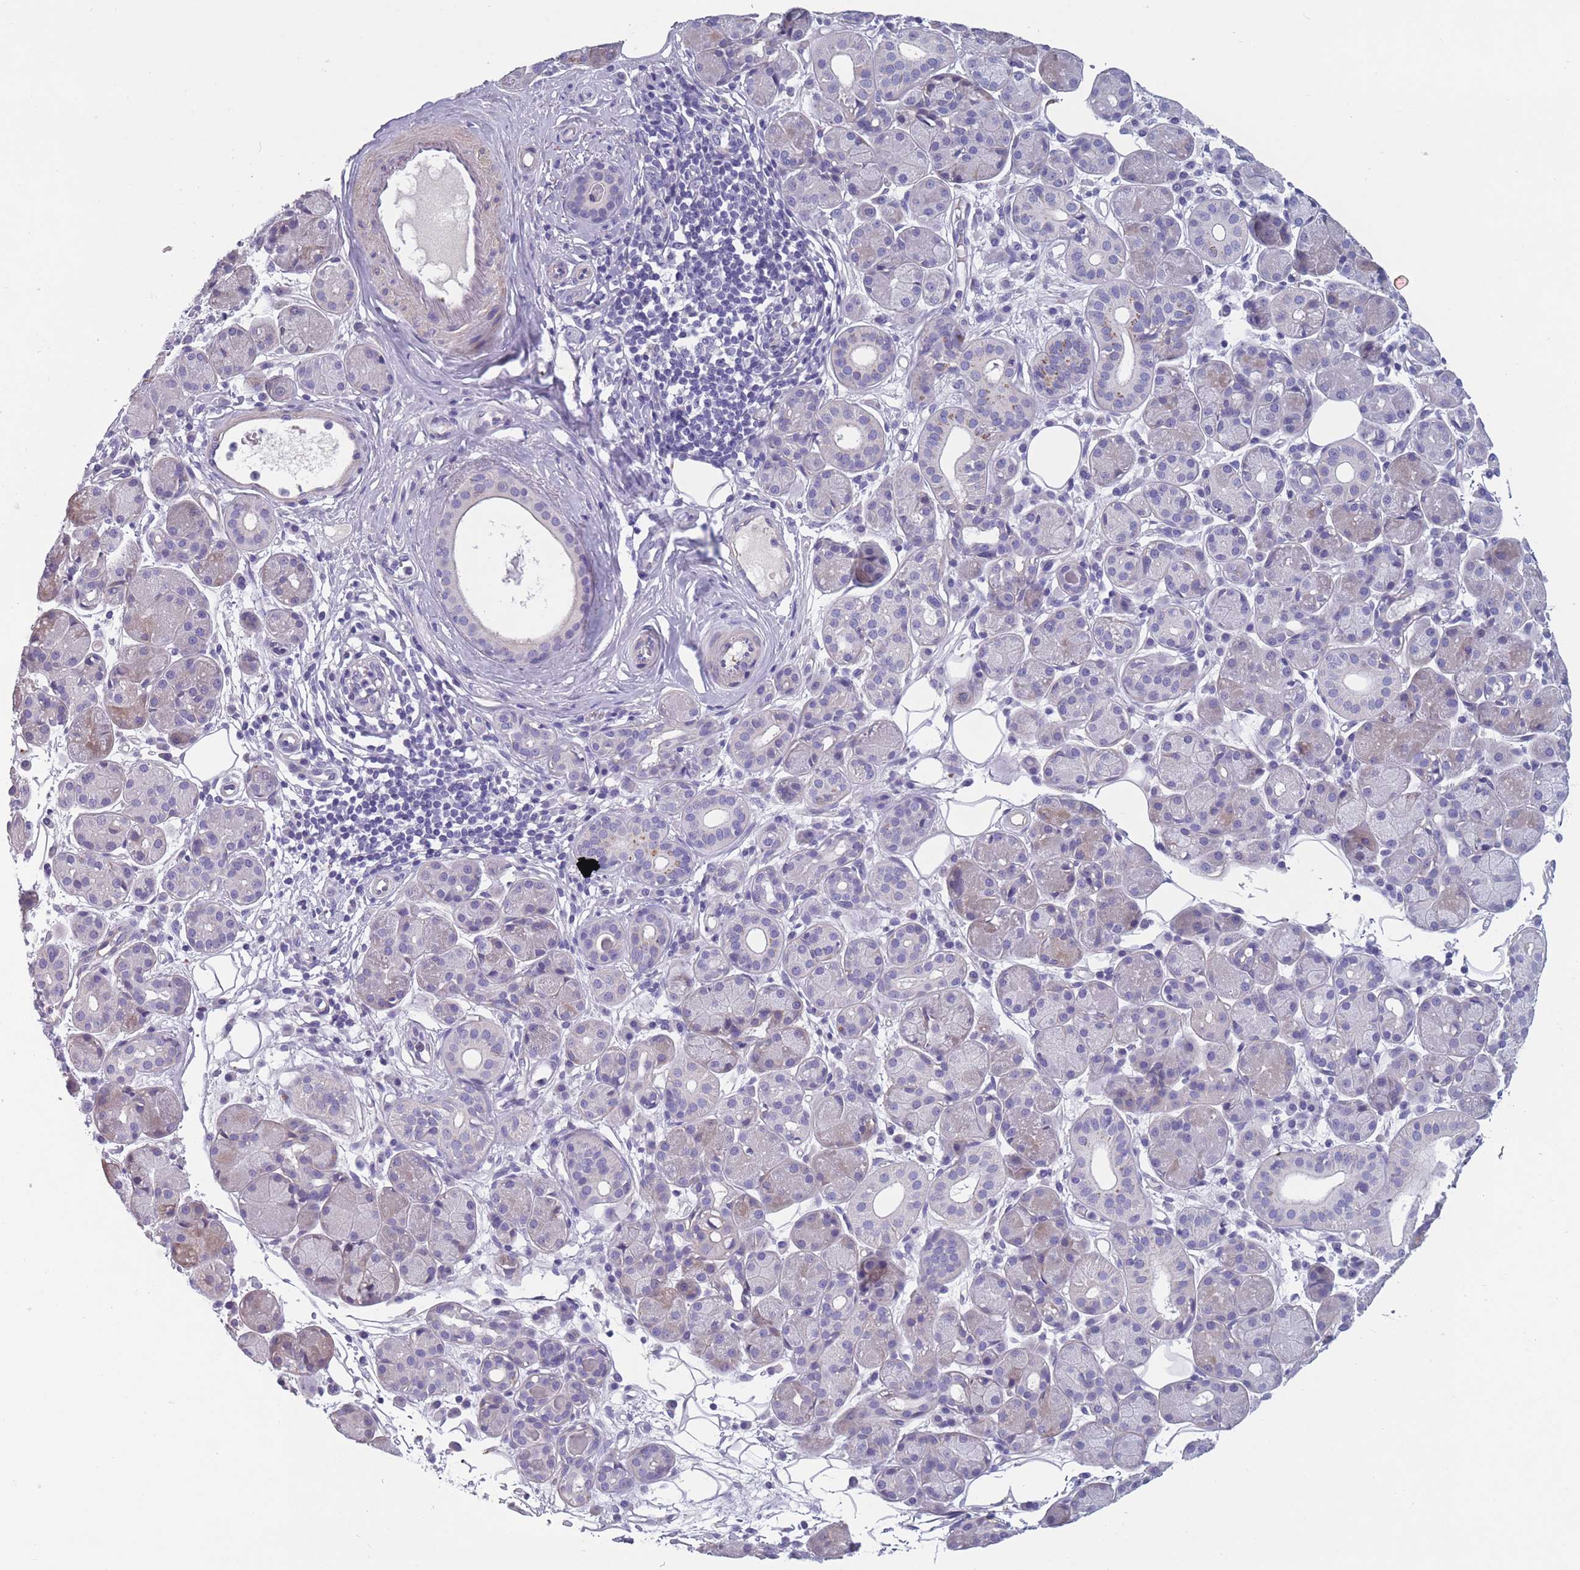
{"staining": {"intensity": "weak", "quantity": "<25%", "location": "cytoplasmic/membranous"}, "tissue": "salivary gland", "cell_type": "Glandular cells", "image_type": "normal", "snomed": [{"axis": "morphology", "description": "Squamous cell carcinoma, NOS"}, {"axis": "topography", "description": "Skin"}, {"axis": "topography", "description": "Head-Neck"}], "caption": "IHC of normal human salivary gland displays no positivity in glandular cells.", "gene": "OR4C5", "patient": {"sex": "male", "age": 80}}